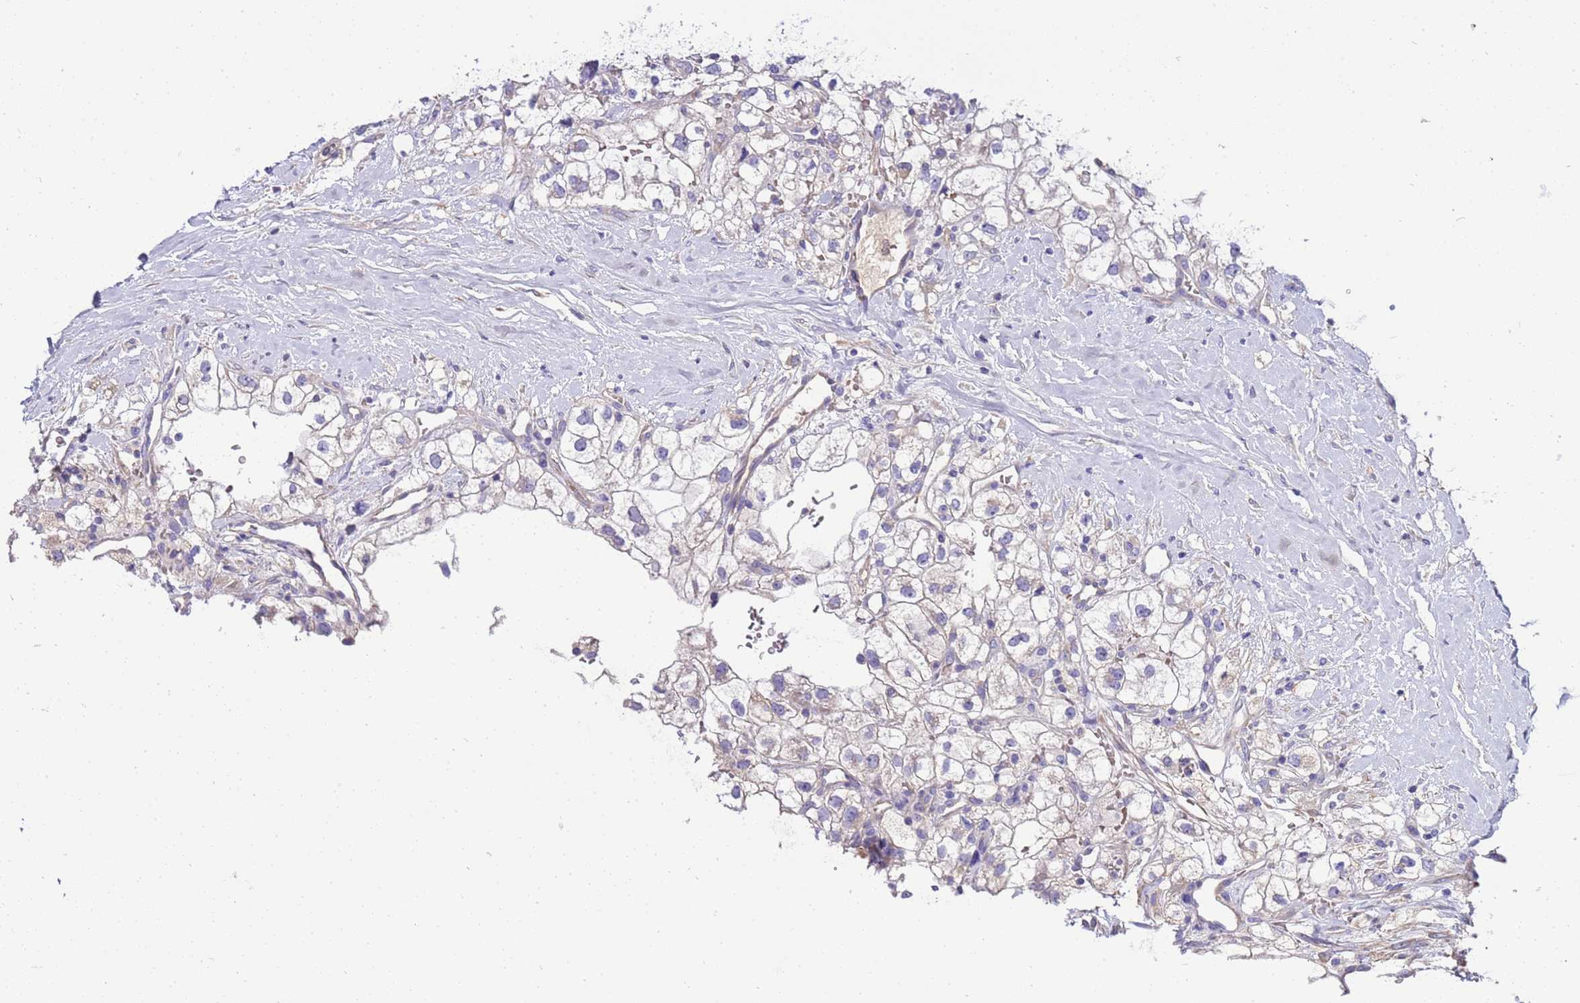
{"staining": {"intensity": "weak", "quantity": "<25%", "location": "cytoplasmic/membranous"}, "tissue": "renal cancer", "cell_type": "Tumor cells", "image_type": "cancer", "snomed": [{"axis": "morphology", "description": "Adenocarcinoma, NOS"}, {"axis": "topography", "description": "Kidney"}], "caption": "IHC micrograph of renal cancer stained for a protein (brown), which shows no staining in tumor cells.", "gene": "RIPPLY2", "patient": {"sex": "male", "age": 59}}